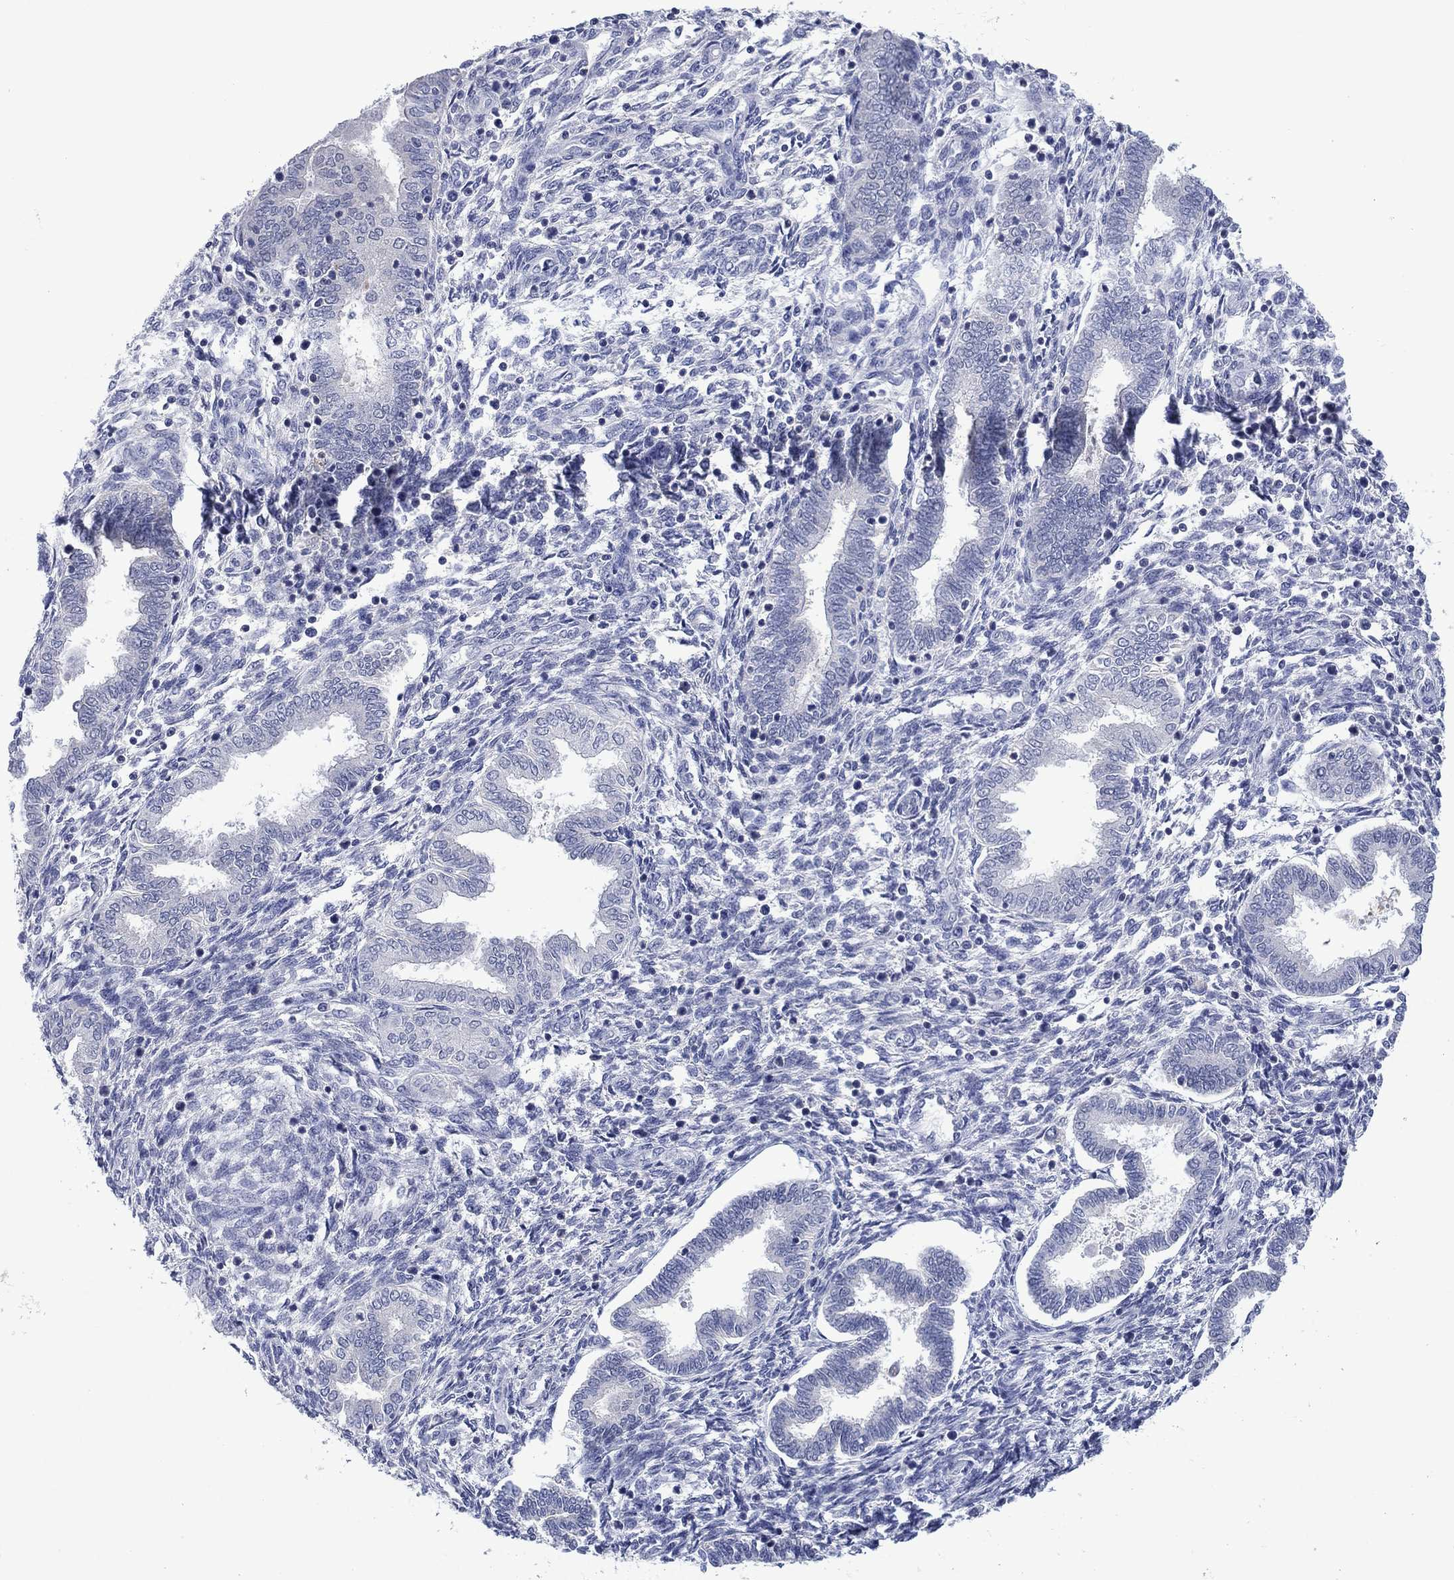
{"staining": {"intensity": "negative", "quantity": "none", "location": "none"}, "tissue": "endometrium", "cell_type": "Cells in endometrial stroma", "image_type": "normal", "snomed": [{"axis": "morphology", "description": "Normal tissue, NOS"}, {"axis": "topography", "description": "Endometrium"}], "caption": "High power microscopy histopathology image of an immunohistochemistry (IHC) image of benign endometrium, revealing no significant positivity in cells in endometrial stroma. The staining is performed using DAB (3,3'-diaminobenzidine) brown chromogen with nuclei counter-stained in using hematoxylin.", "gene": "FER1L6", "patient": {"sex": "female", "age": 42}}